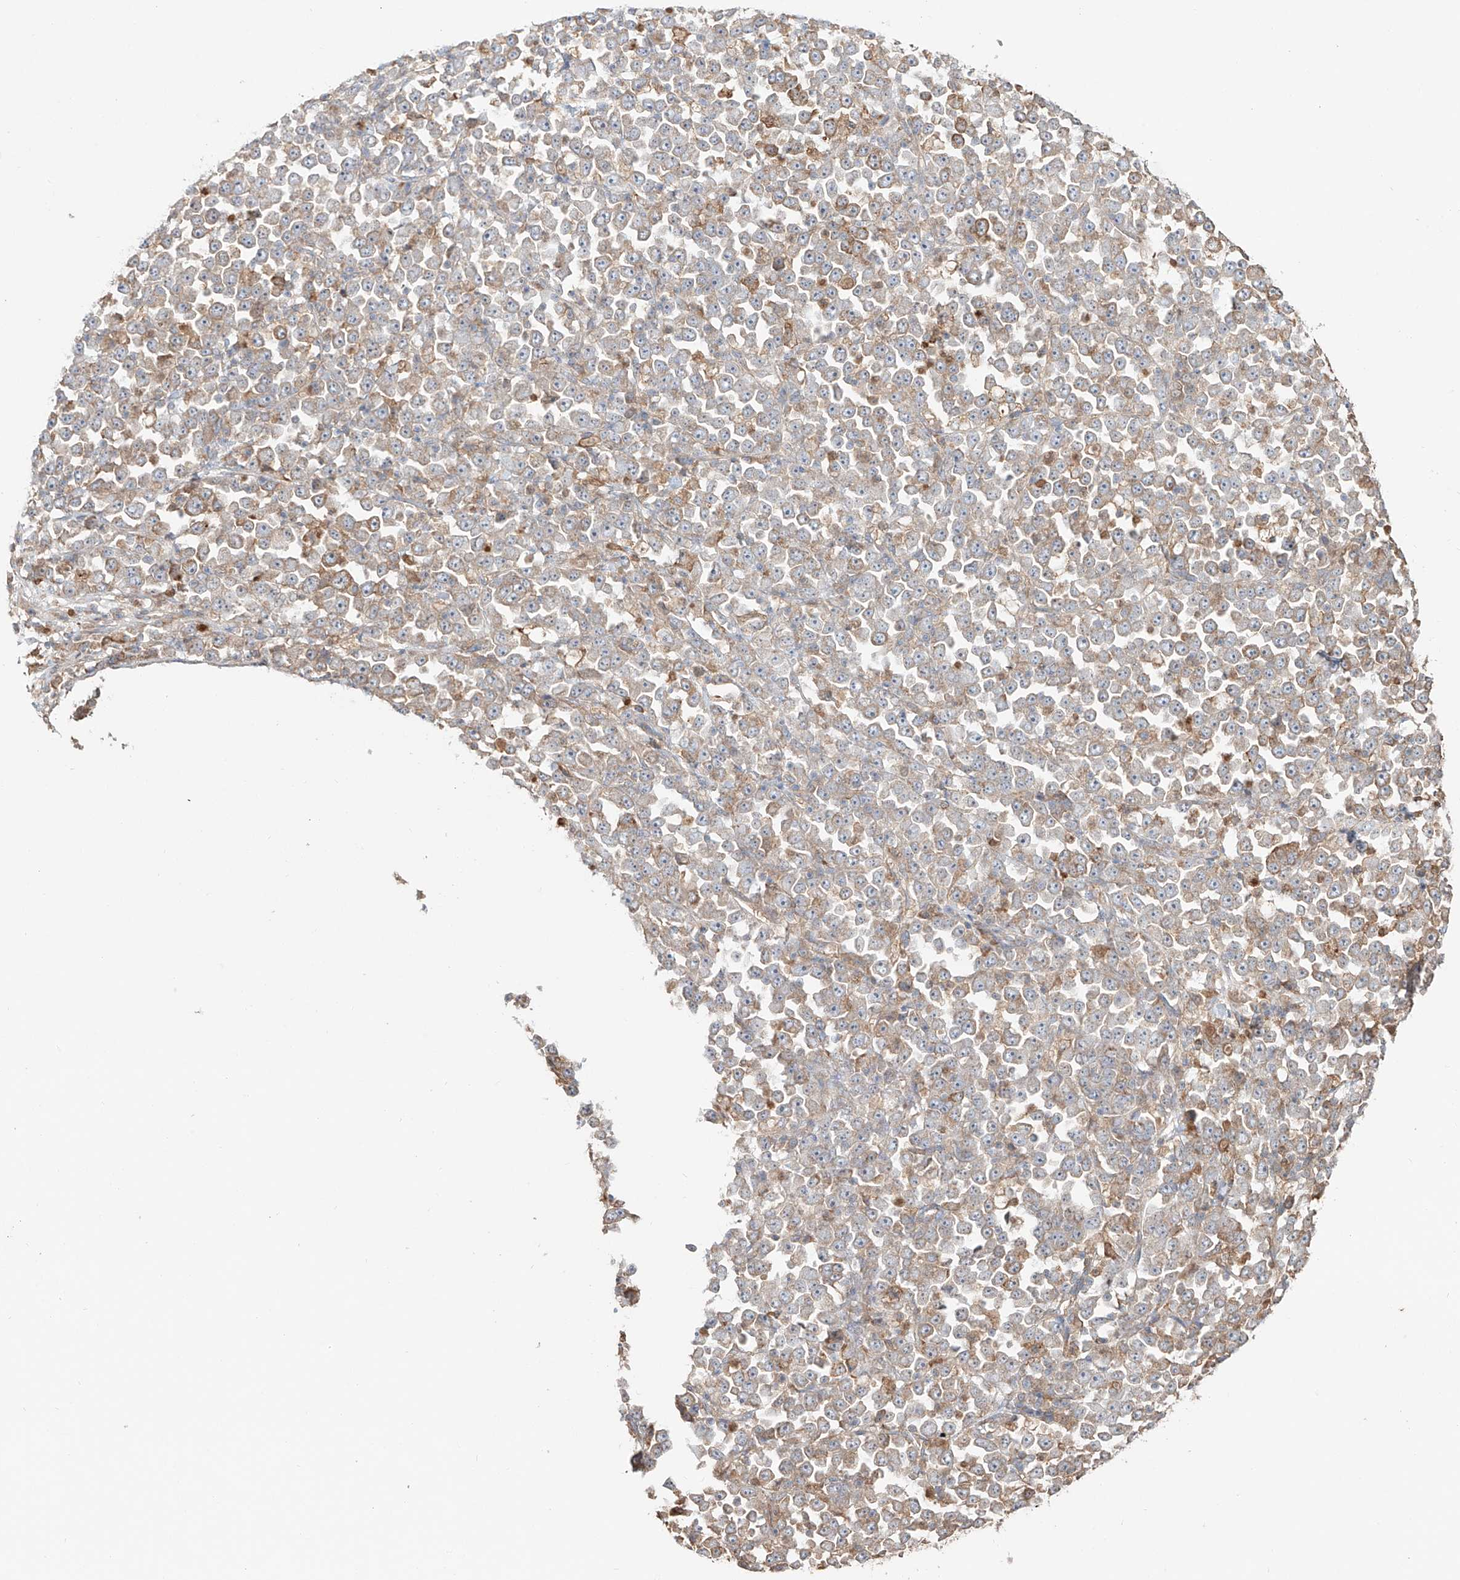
{"staining": {"intensity": "moderate", "quantity": "25%-75%", "location": "cytoplasmic/membranous"}, "tissue": "stomach cancer", "cell_type": "Tumor cells", "image_type": "cancer", "snomed": [{"axis": "morphology", "description": "Normal tissue, NOS"}, {"axis": "morphology", "description": "Adenocarcinoma, NOS"}, {"axis": "topography", "description": "Stomach, upper"}, {"axis": "topography", "description": "Stomach"}], "caption": "Human stomach cancer stained for a protein (brown) exhibits moderate cytoplasmic/membranous positive positivity in about 25%-75% of tumor cells.", "gene": "ERO1A", "patient": {"sex": "male", "age": 59}}